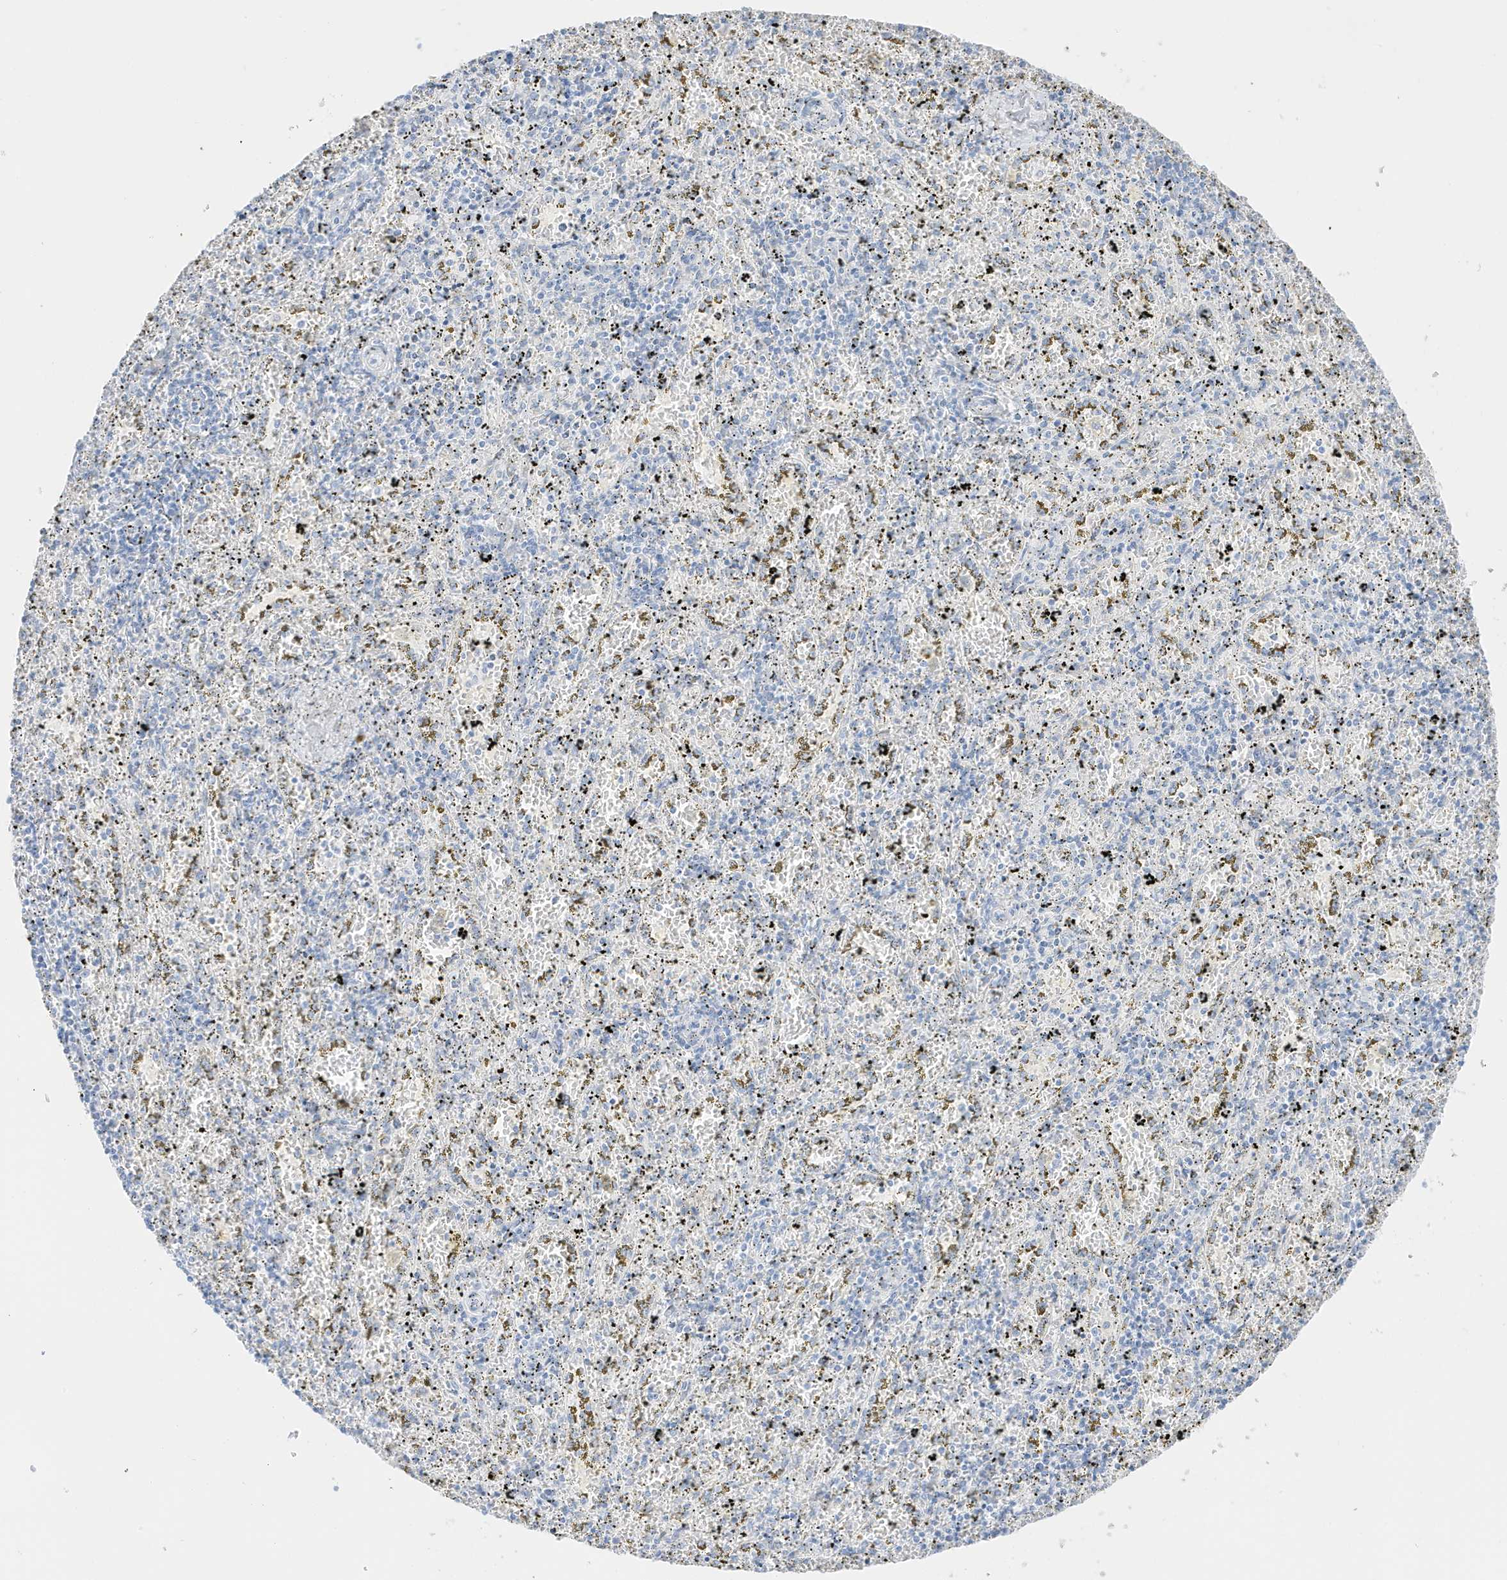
{"staining": {"intensity": "negative", "quantity": "none", "location": "none"}, "tissue": "spleen", "cell_type": "Cells in red pulp", "image_type": "normal", "snomed": [{"axis": "morphology", "description": "Normal tissue, NOS"}, {"axis": "topography", "description": "Spleen"}], "caption": "Cells in red pulp are negative for brown protein staining in normal spleen.", "gene": "SLC22A13", "patient": {"sex": "male", "age": 11}}